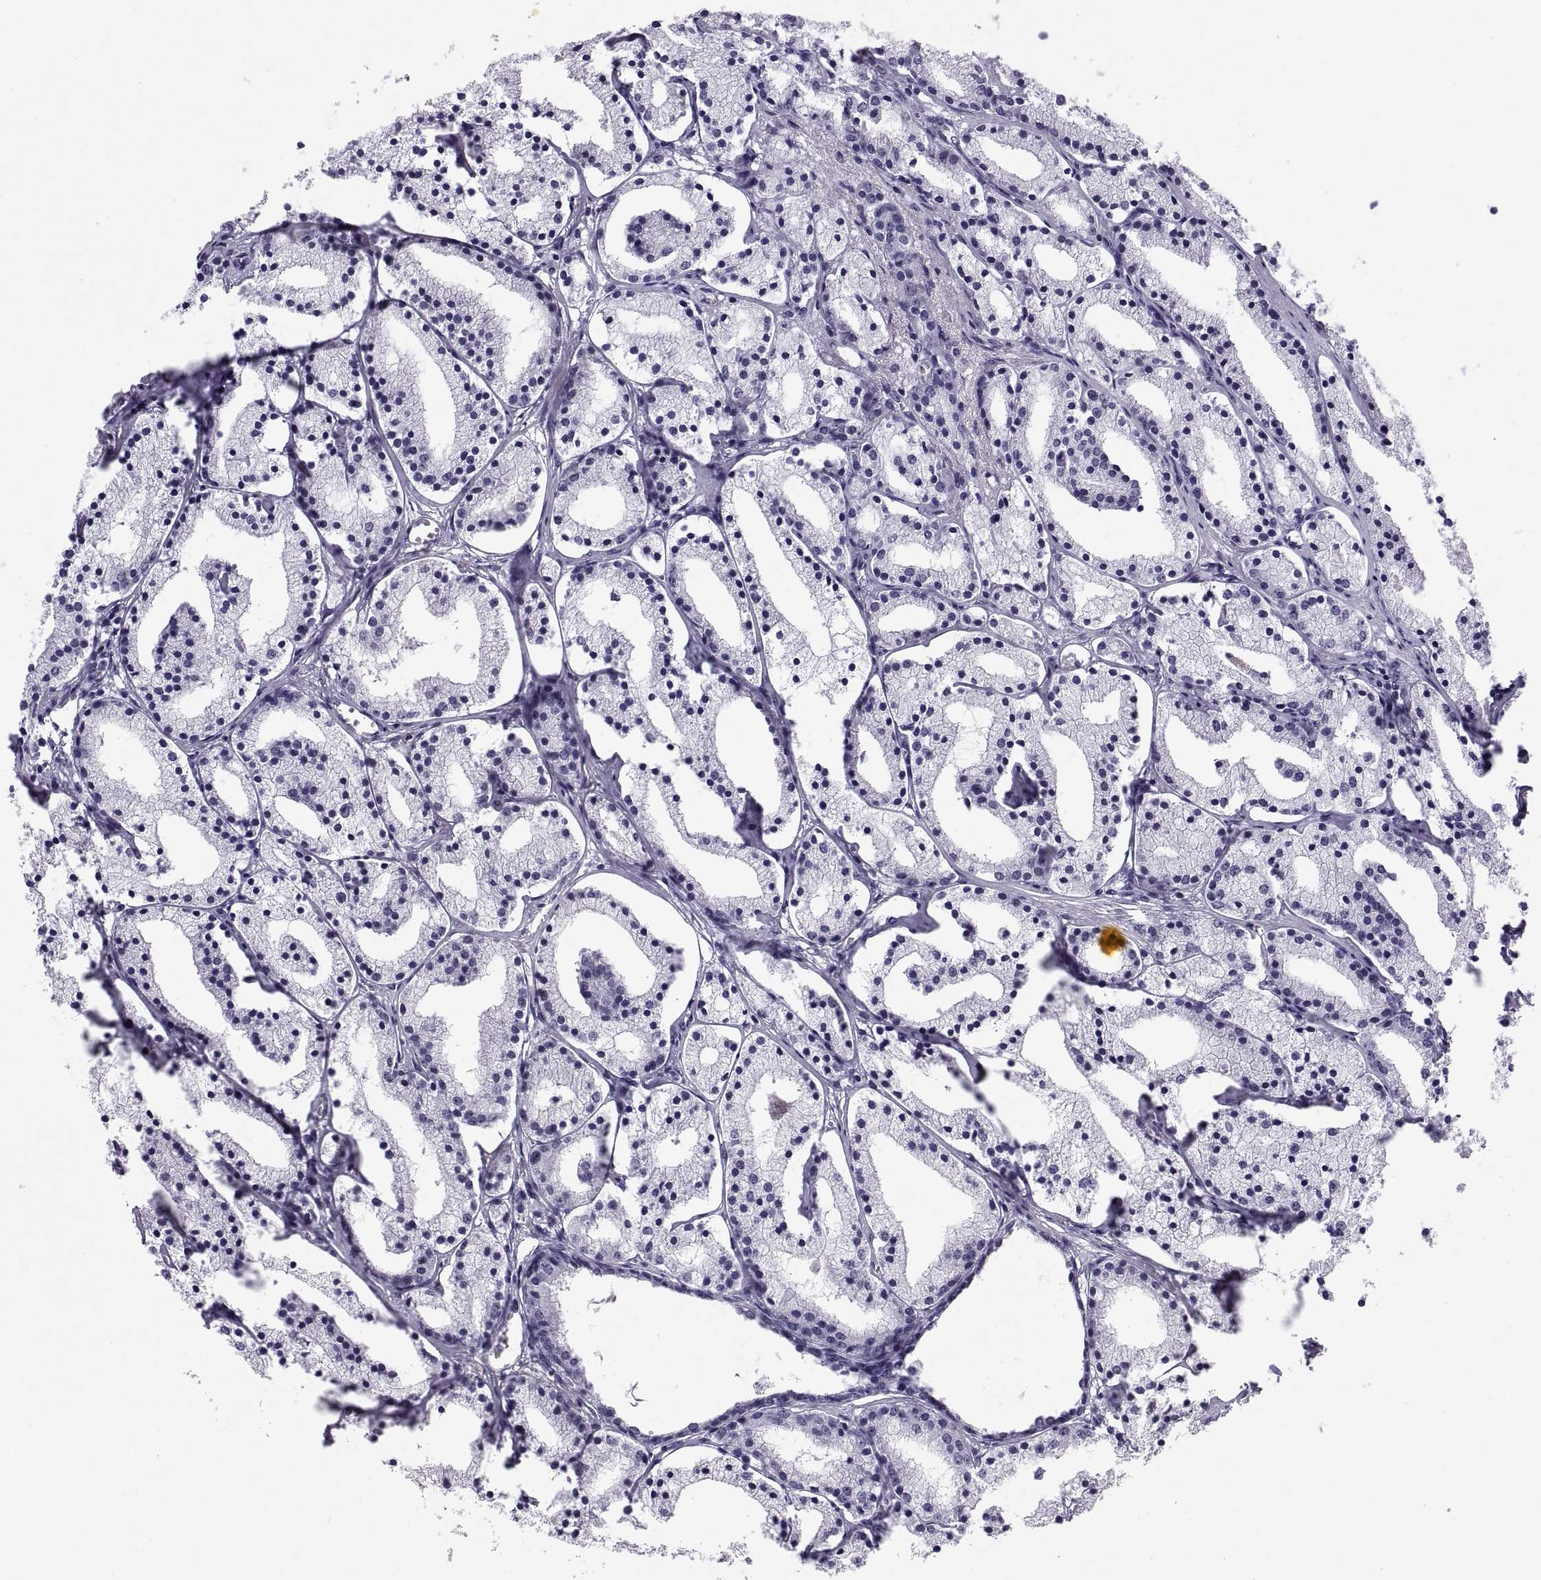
{"staining": {"intensity": "negative", "quantity": "none", "location": "none"}, "tissue": "prostate cancer", "cell_type": "Tumor cells", "image_type": "cancer", "snomed": [{"axis": "morphology", "description": "Adenocarcinoma, NOS"}, {"axis": "topography", "description": "Prostate"}], "caption": "IHC micrograph of neoplastic tissue: prostate cancer stained with DAB (3,3'-diaminobenzidine) shows no significant protein positivity in tumor cells.", "gene": "NEUROD6", "patient": {"sex": "male", "age": 69}}